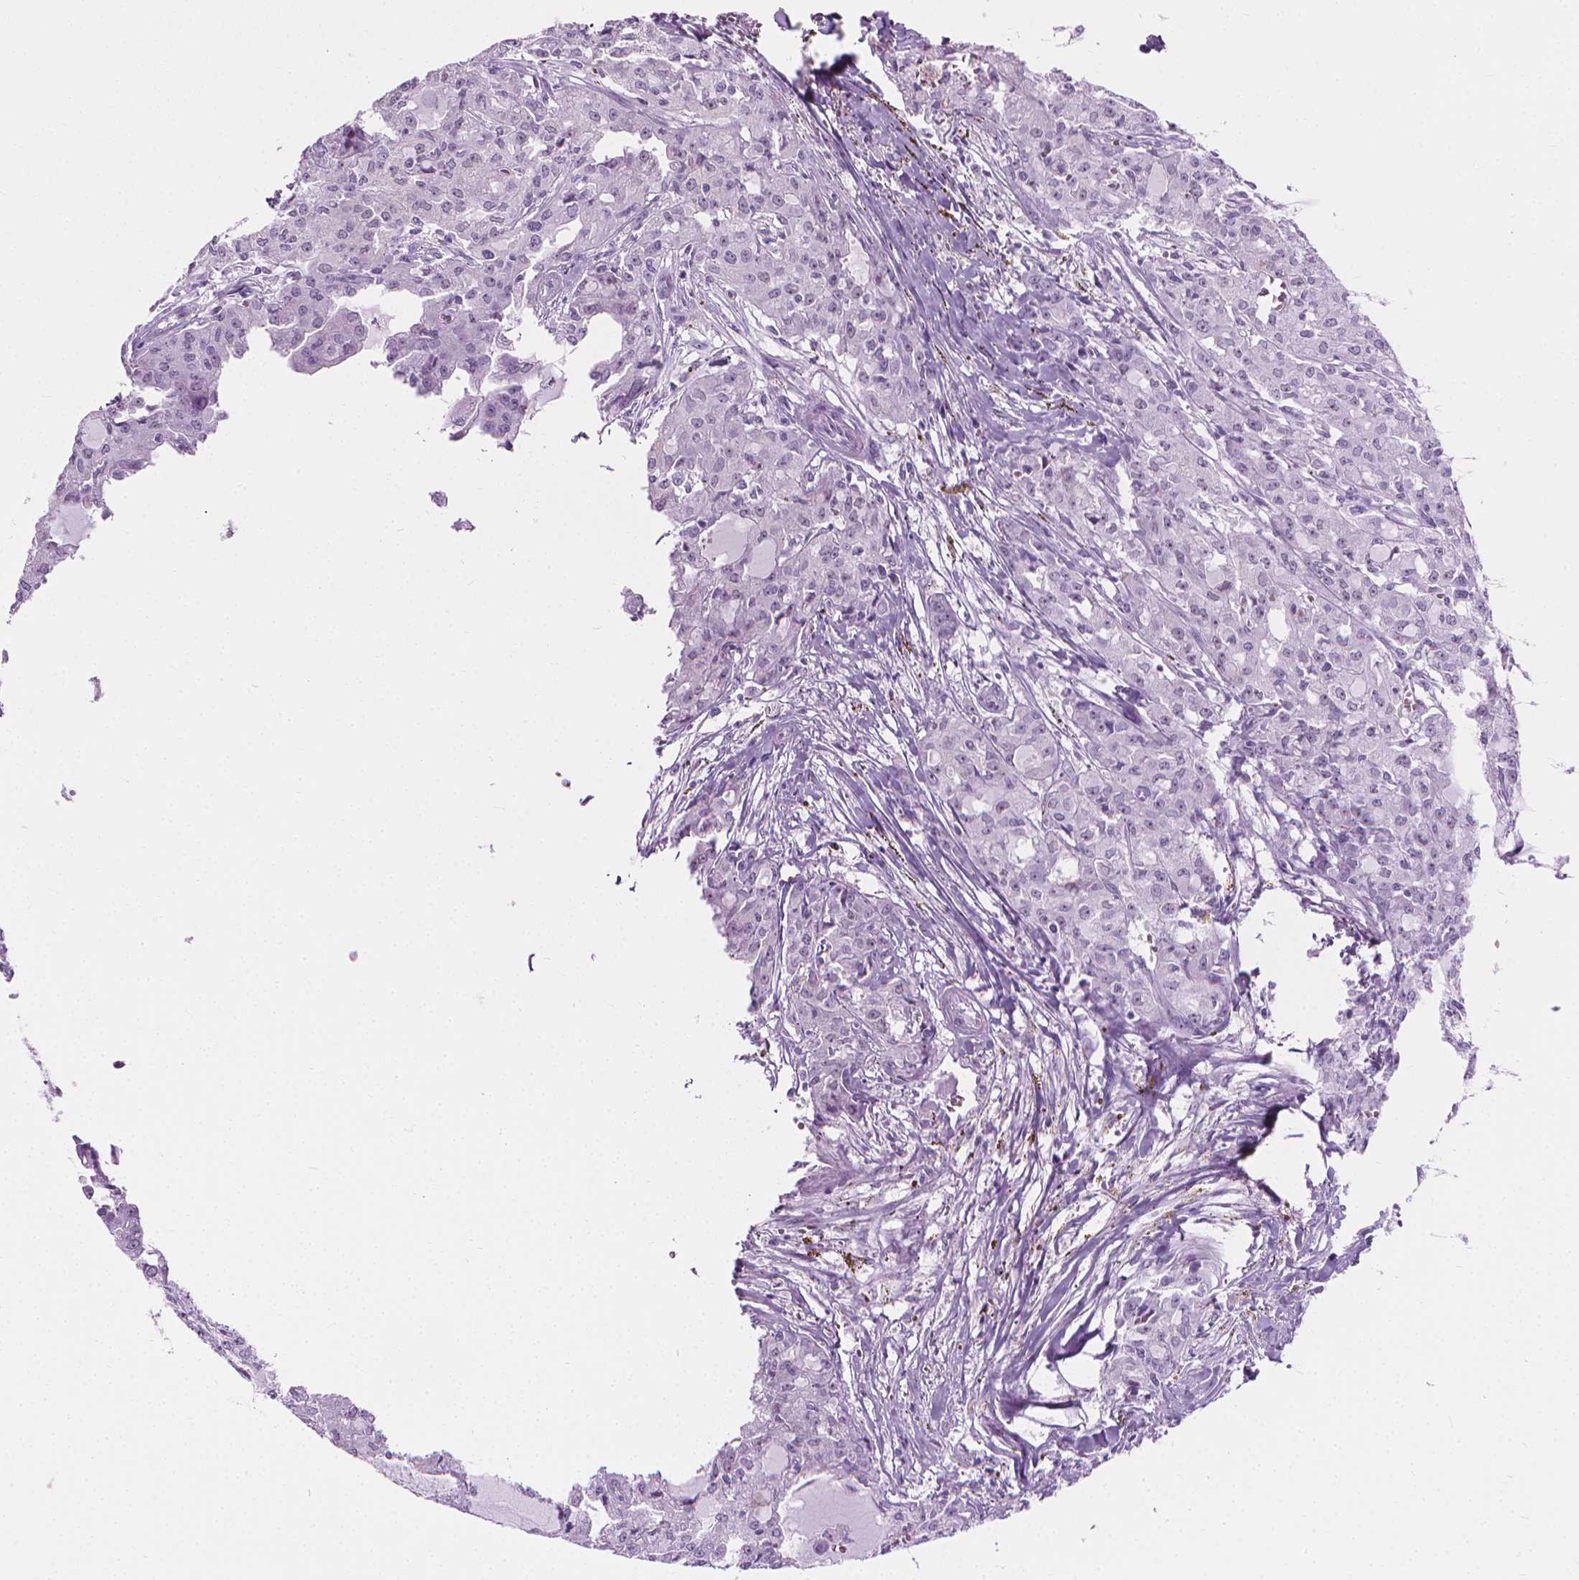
{"staining": {"intensity": "negative", "quantity": "none", "location": "none"}, "tissue": "head and neck cancer", "cell_type": "Tumor cells", "image_type": "cancer", "snomed": [{"axis": "morphology", "description": "Adenocarcinoma, NOS"}, {"axis": "topography", "description": "Head-Neck"}], "caption": "The micrograph demonstrates no staining of tumor cells in head and neck adenocarcinoma. (DAB IHC visualized using brightfield microscopy, high magnification).", "gene": "NOL7", "patient": {"sex": "male", "age": 64}}